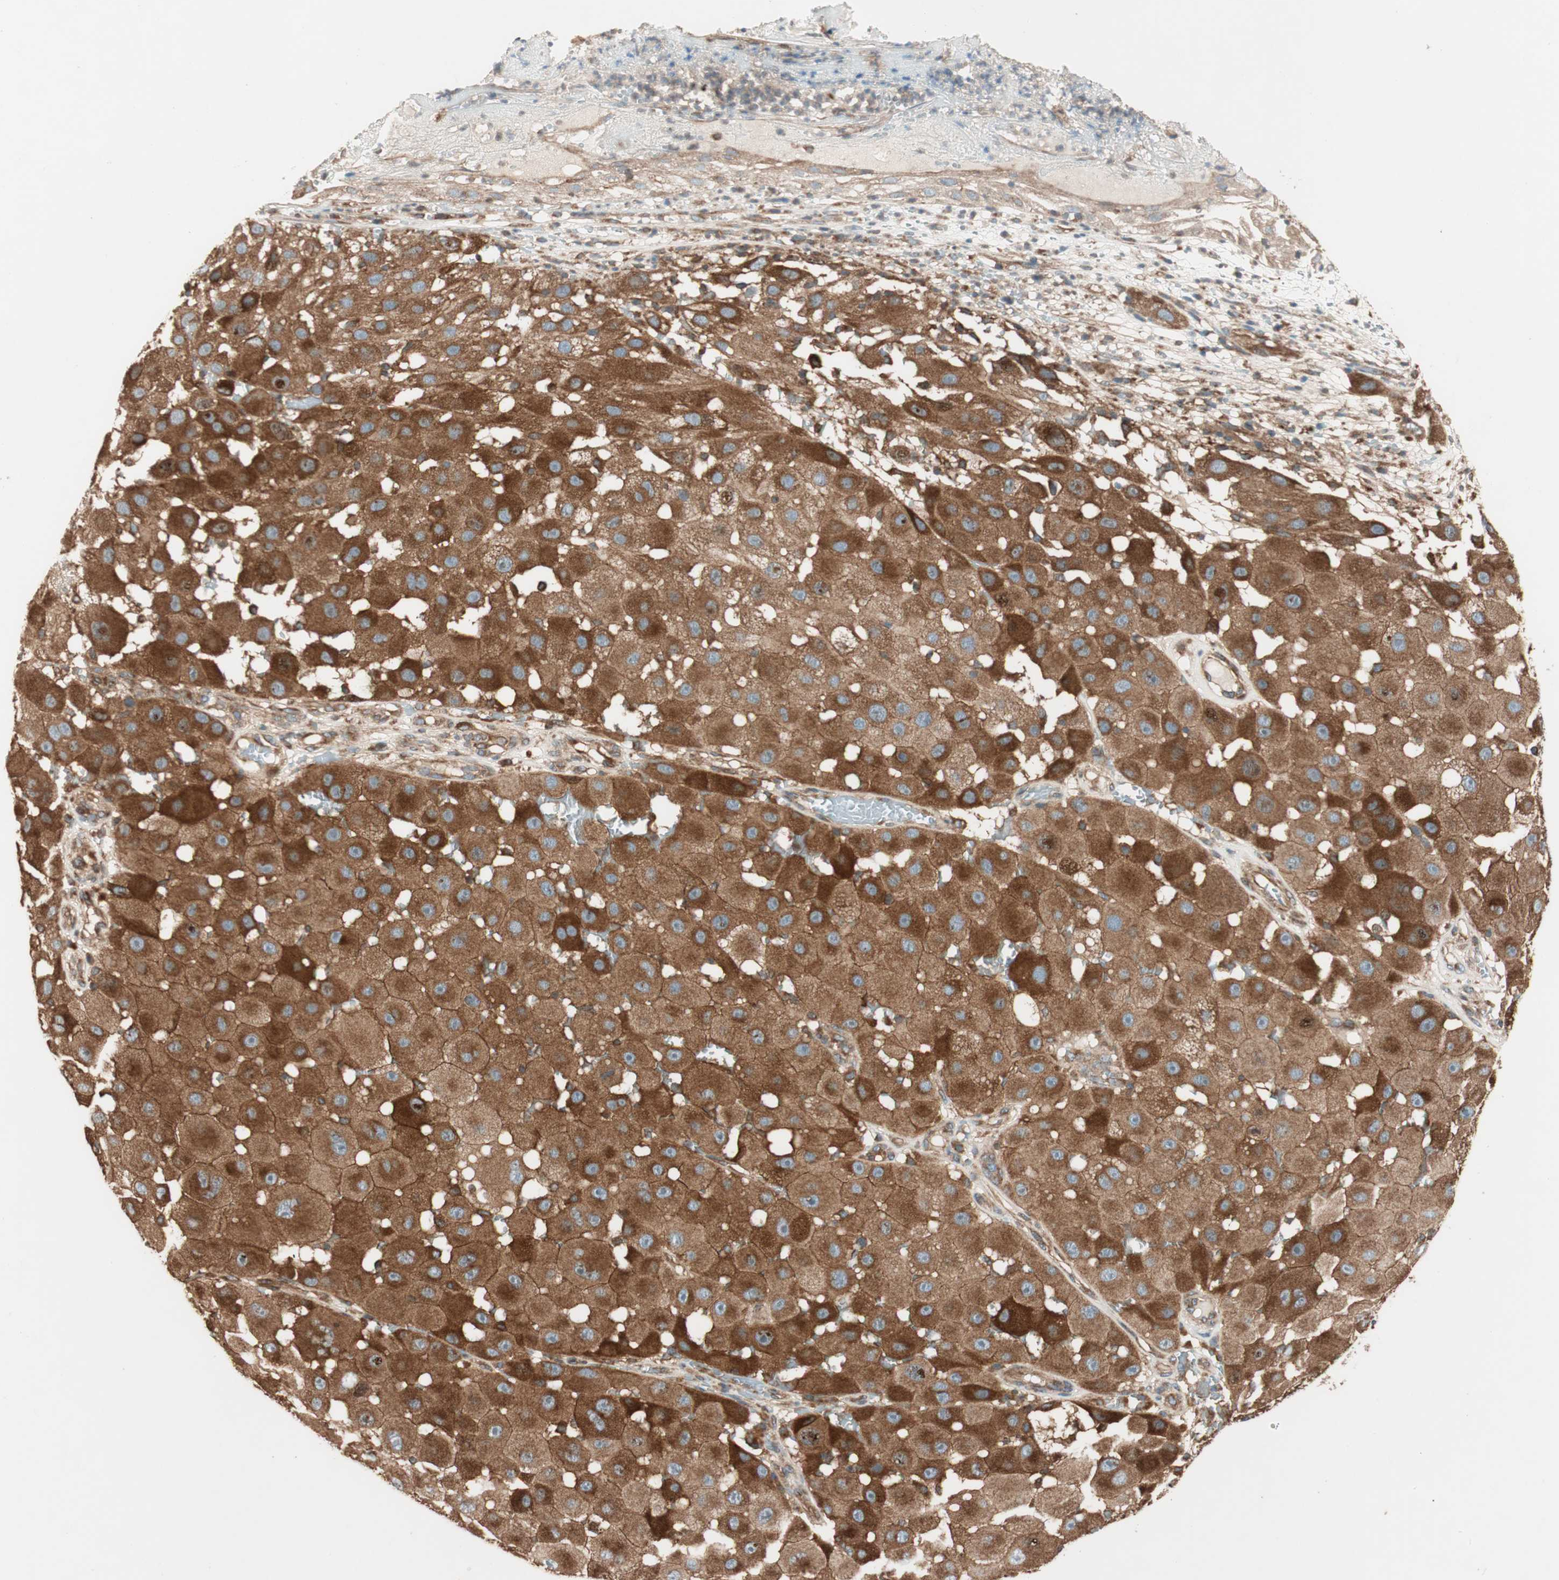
{"staining": {"intensity": "strong", "quantity": ">75%", "location": "cytoplasmic/membranous"}, "tissue": "melanoma", "cell_type": "Tumor cells", "image_type": "cancer", "snomed": [{"axis": "morphology", "description": "Malignant melanoma, NOS"}, {"axis": "topography", "description": "Skin"}], "caption": "Malignant melanoma tissue shows strong cytoplasmic/membranous expression in about >75% of tumor cells", "gene": "RAB5A", "patient": {"sex": "female", "age": 81}}